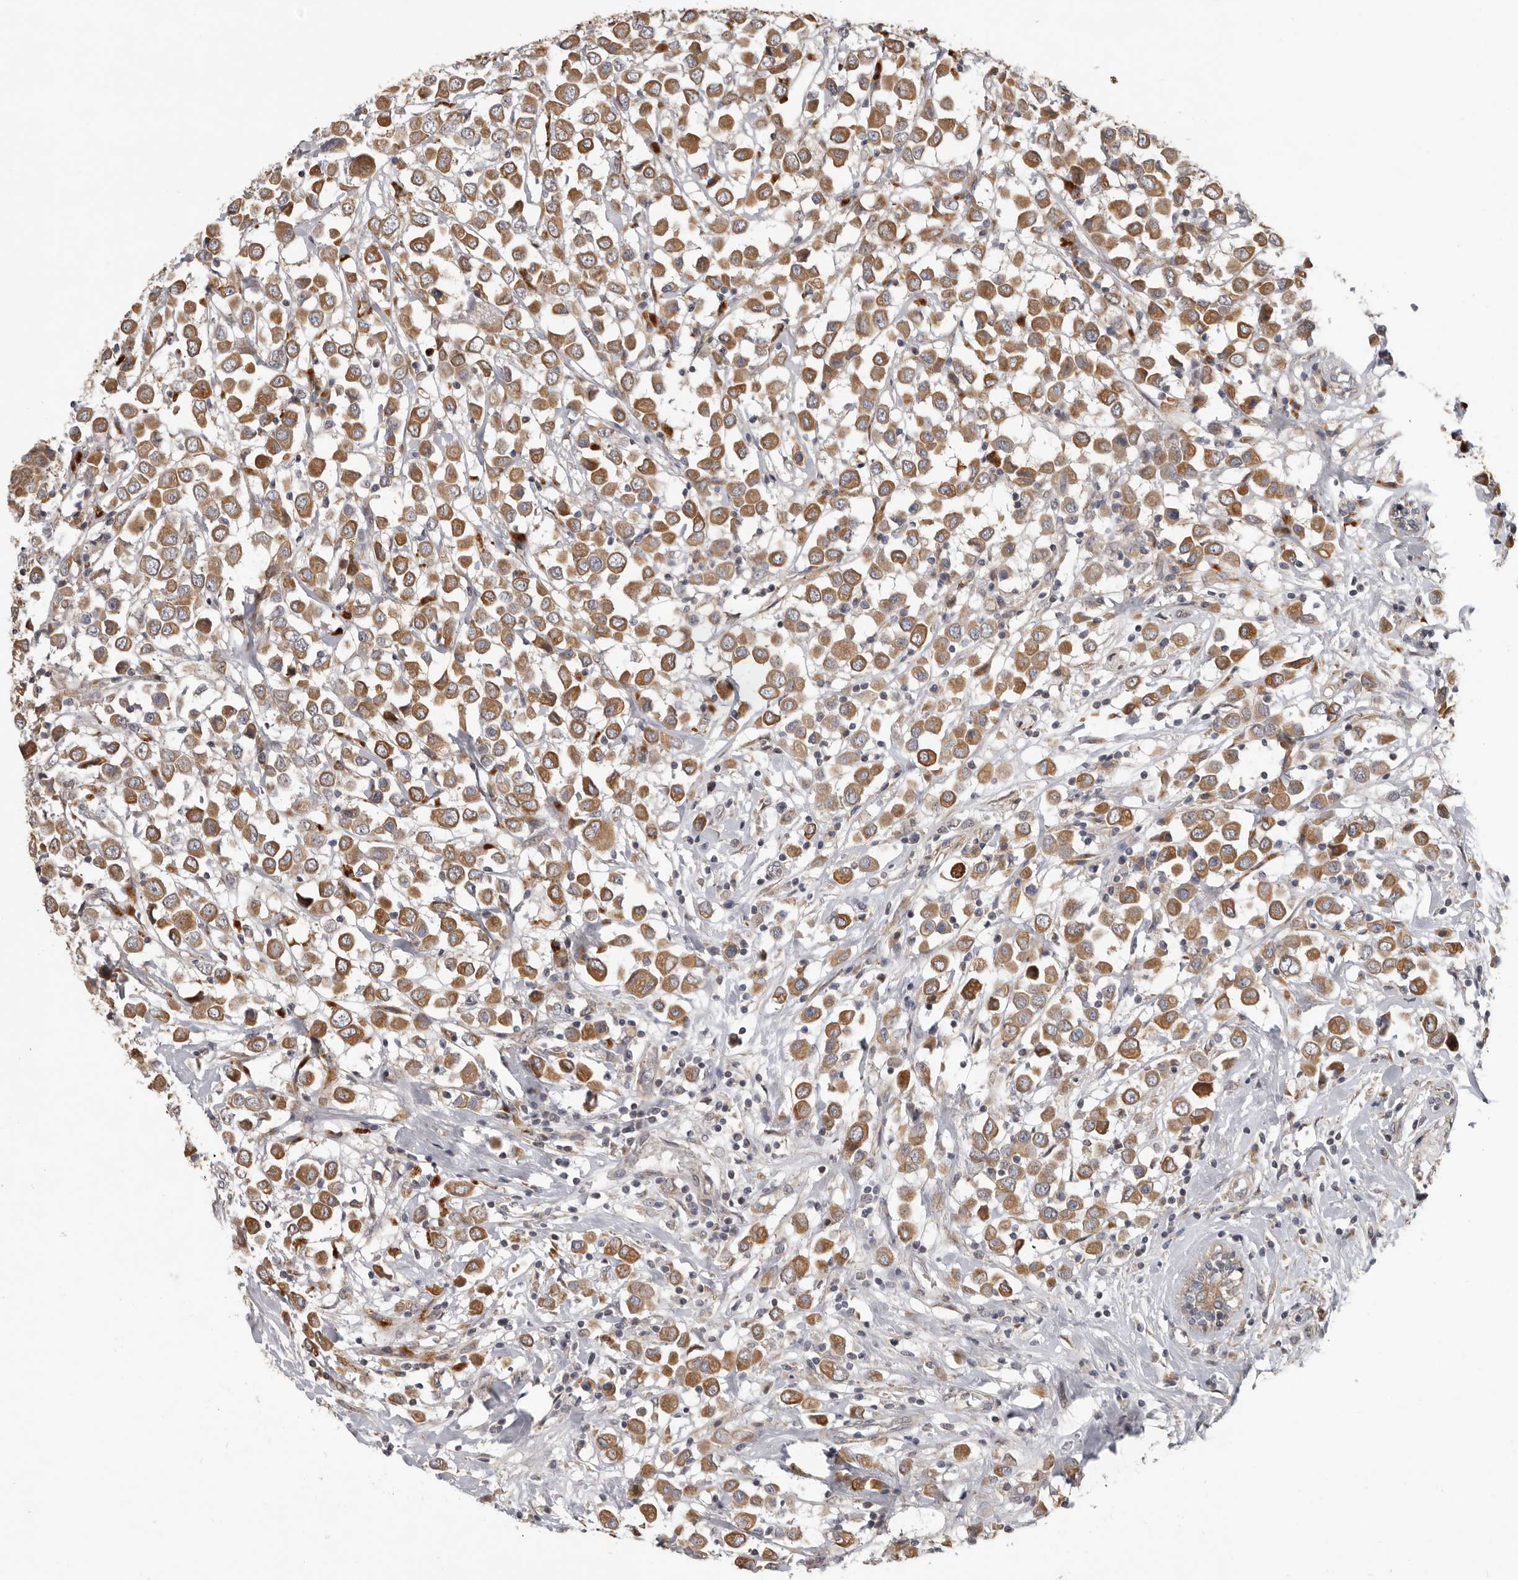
{"staining": {"intensity": "moderate", "quantity": ">75%", "location": "cytoplasmic/membranous"}, "tissue": "breast cancer", "cell_type": "Tumor cells", "image_type": "cancer", "snomed": [{"axis": "morphology", "description": "Duct carcinoma"}, {"axis": "topography", "description": "Breast"}], "caption": "Protein staining demonstrates moderate cytoplasmic/membranous expression in about >75% of tumor cells in infiltrating ductal carcinoma (breast). (Brightfield microscopy of DAB IHC at high magnification).", "gene": "UNK", "patient": {"sex": "female", "age": 61}}